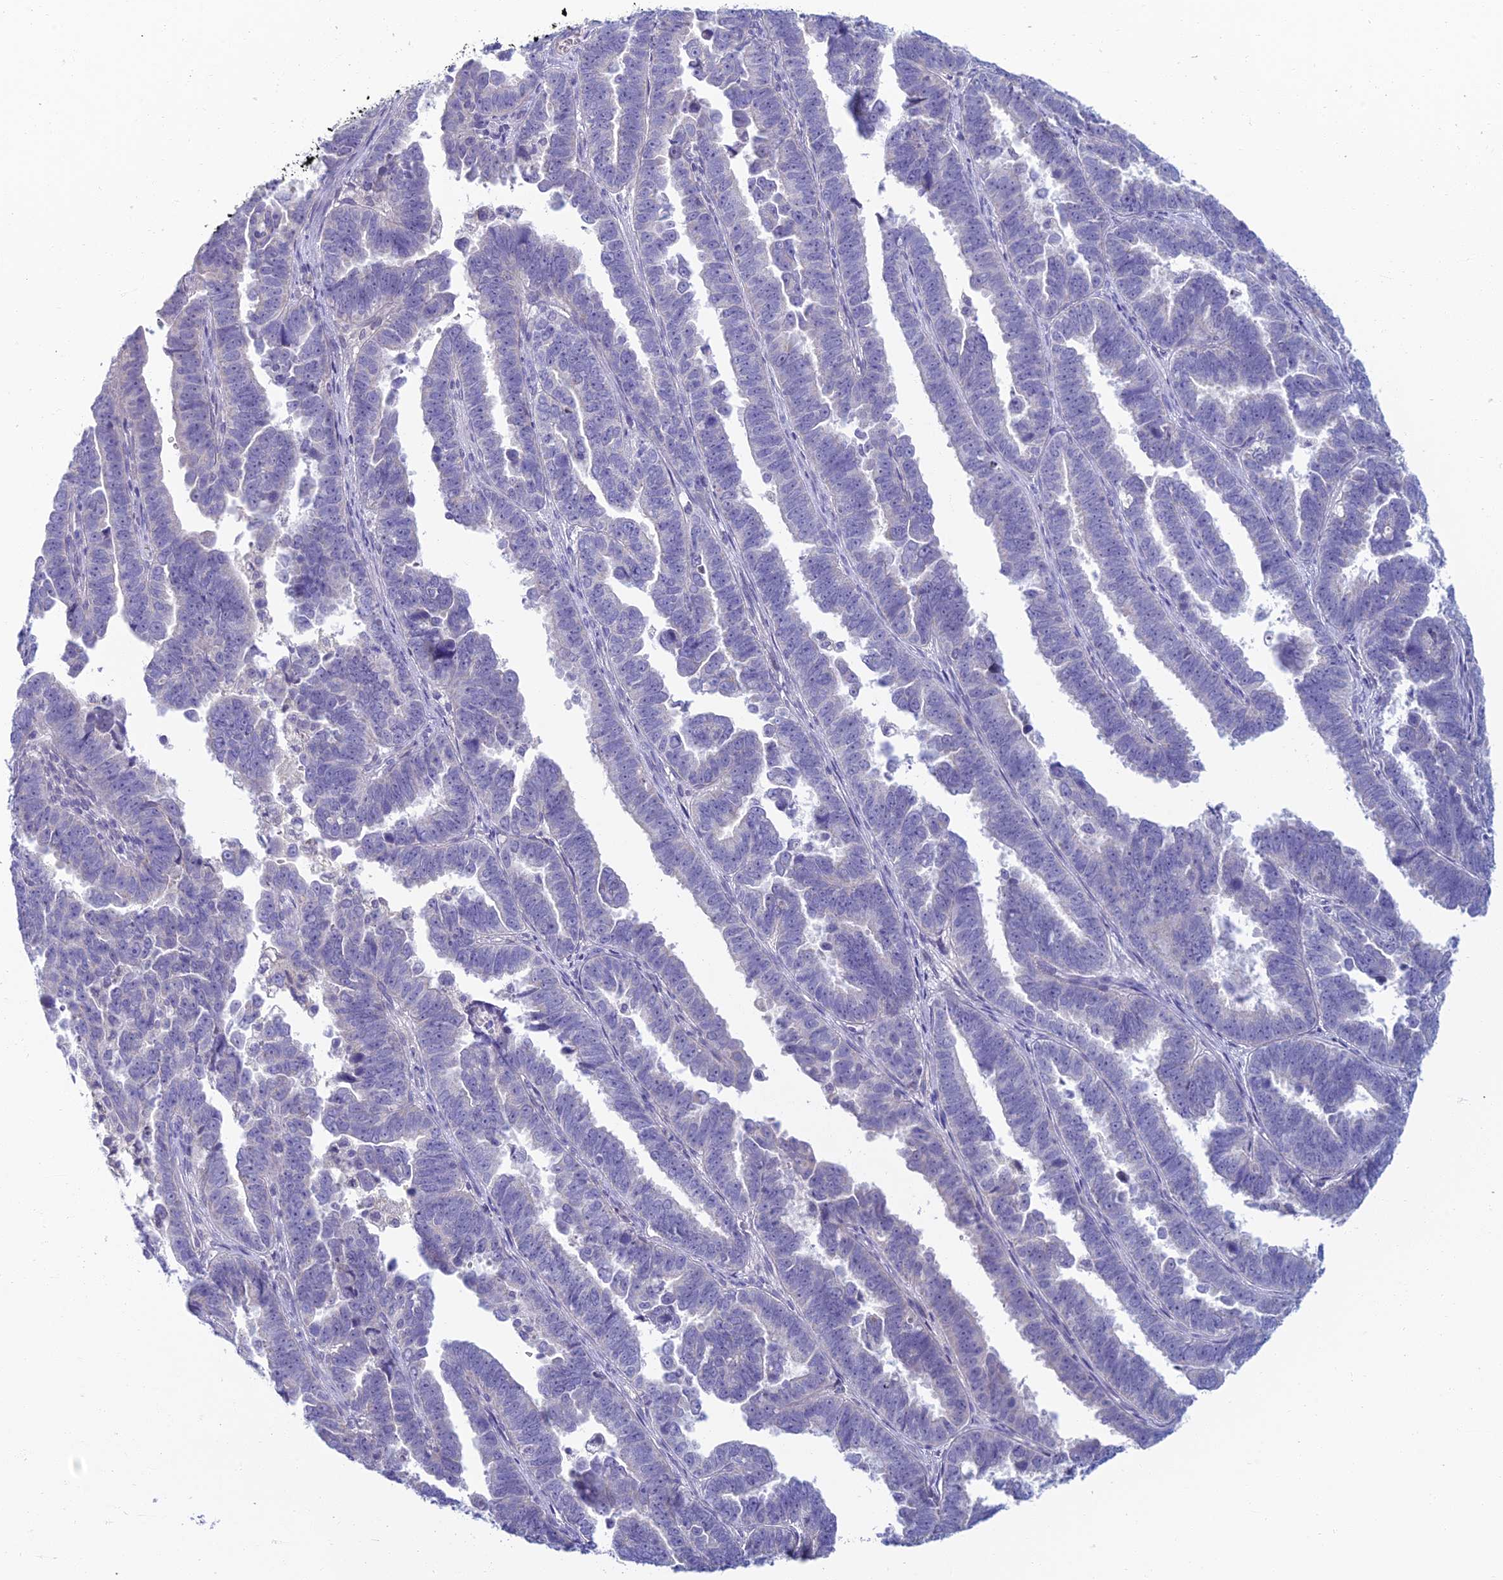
{"staining": {"intensity": "negative", "quantity": "none", "location": "none"}, "tissue": "endometrial cancer", "cell_type": "Tumor cells", "image_type": "cancer", "snomed": [{"axis": "morphology", "description": "Adenocarcinoma, NOS"}, {"axis": "topography", "description": "Endometrium"}], "caption": "This is a photomicrograph of IHC staining of endometrial cancer, which shows no staining in tumor cells. (DAB (3,3'-diaminobenzidine) IHC with hematoxylin counter stain).", "gene": "SLC25A41", "patient": {"sex": "female", "age": 75}}